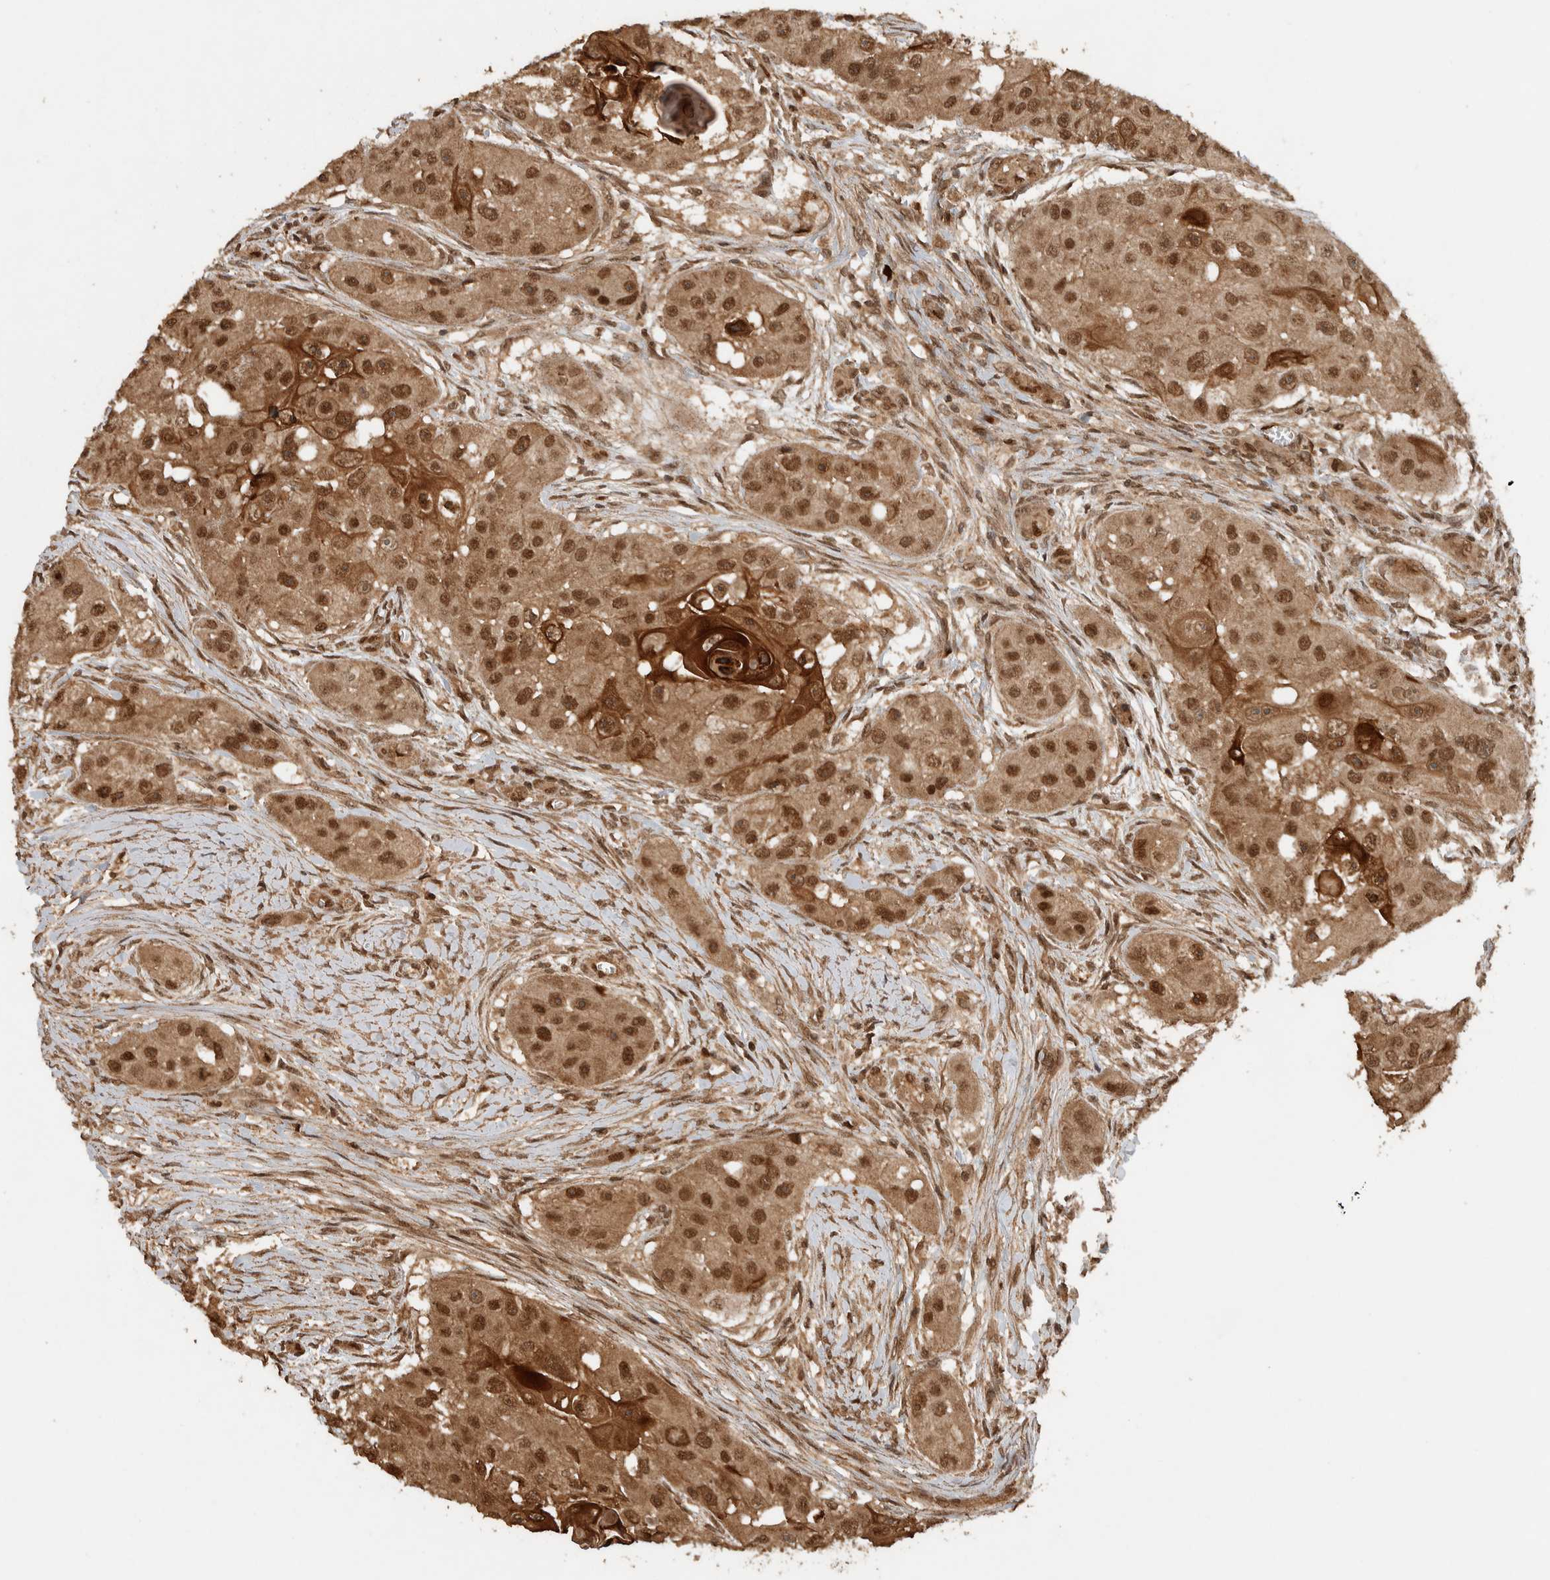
{"staining": {"intensity": "moderate", "quantity": ">75%", "location": "cytoplasmic/membranous,nuclear"}, "tissue": "head and neck cancer", "cell_type": "Tumor cells", "image_type": "cancer", "snomed": [{"axis": "morphology", "description": "Normal tissue, NOS"}, {"axis": "morphology", "description": "Squamous cell carcinoma, NOS"}, {"axis": "topography", "description": "Skeletal muscle"}, {"axis": "topography", "description": "Head-Neck"}], "caption": "Squamous cell carcinoma (head and neck) was stained to show a protein in brown. There is medium levels of moderate cytoplasmic/membranous and nuclear staining in about >75% of tumor cells. The staining was performed using DAB (3,3'-diaminobenzidine) to visualize the protein expression in brown, while the nuclei were stained in blue with hematoxylin (Magnification: 20x).", "gene": "CNTROB", "patient": {"sex": "male", "age": 51}}